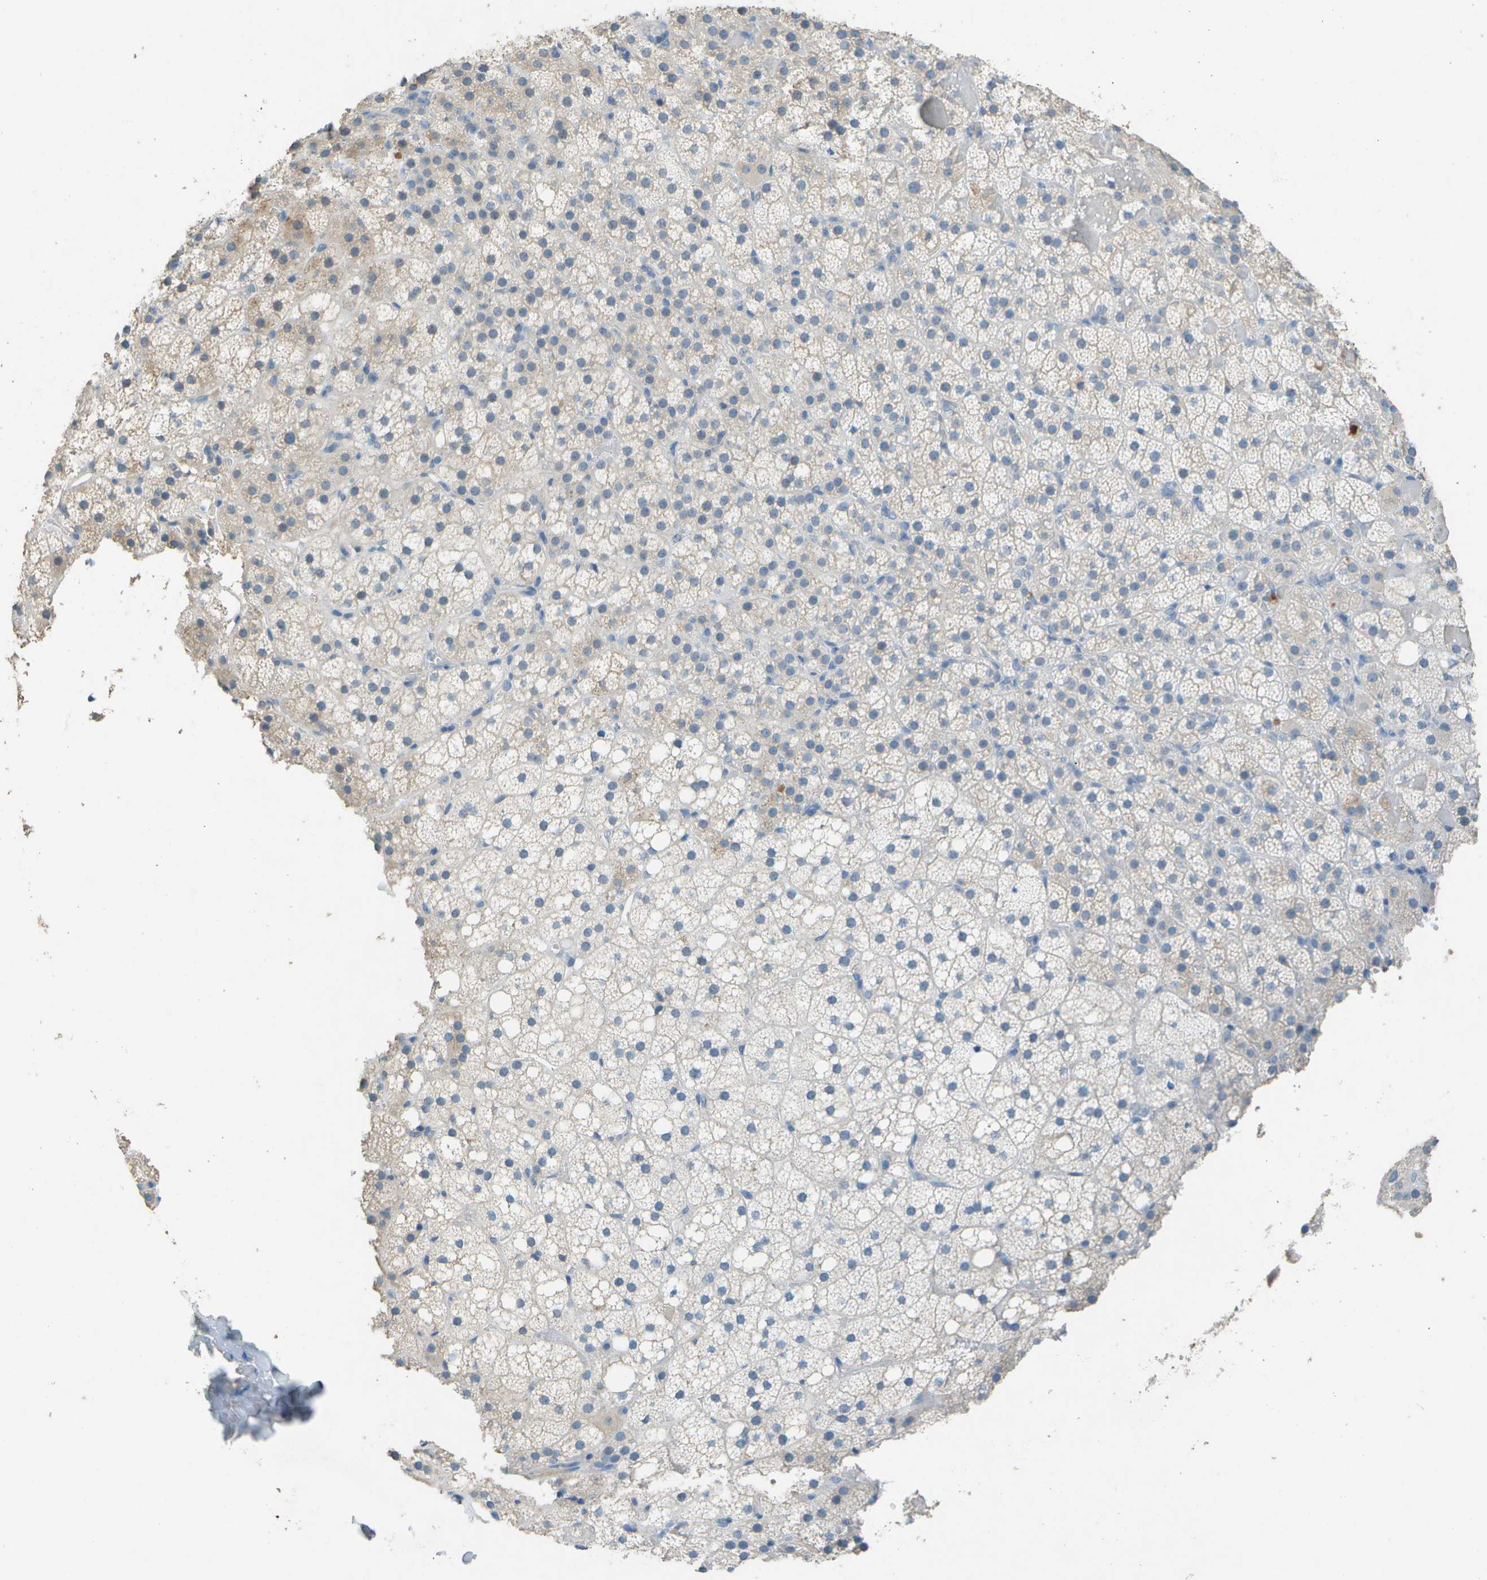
{"staining": {"intensity": "weak", "quantity": "<25%", "location": "cytoplasmic/membranous"}, "tissue": "adrenal gland", "cell_type": "Glandular cells", "image_type": "normal", "snomed": [{"axis": "morphology", "description": "Normal tissue, NOS"}, {"axis": "topography", "description": "Adrenal gland"}], "caption": "High magnification brightfield microscopy of benign adrenal gland stained with DAB (brown) and counterstained with hematoxylin (blue): glandular cells show no significant staining.", "gene": "LGI2", "patient": {"sex": "female", "age": 59}}